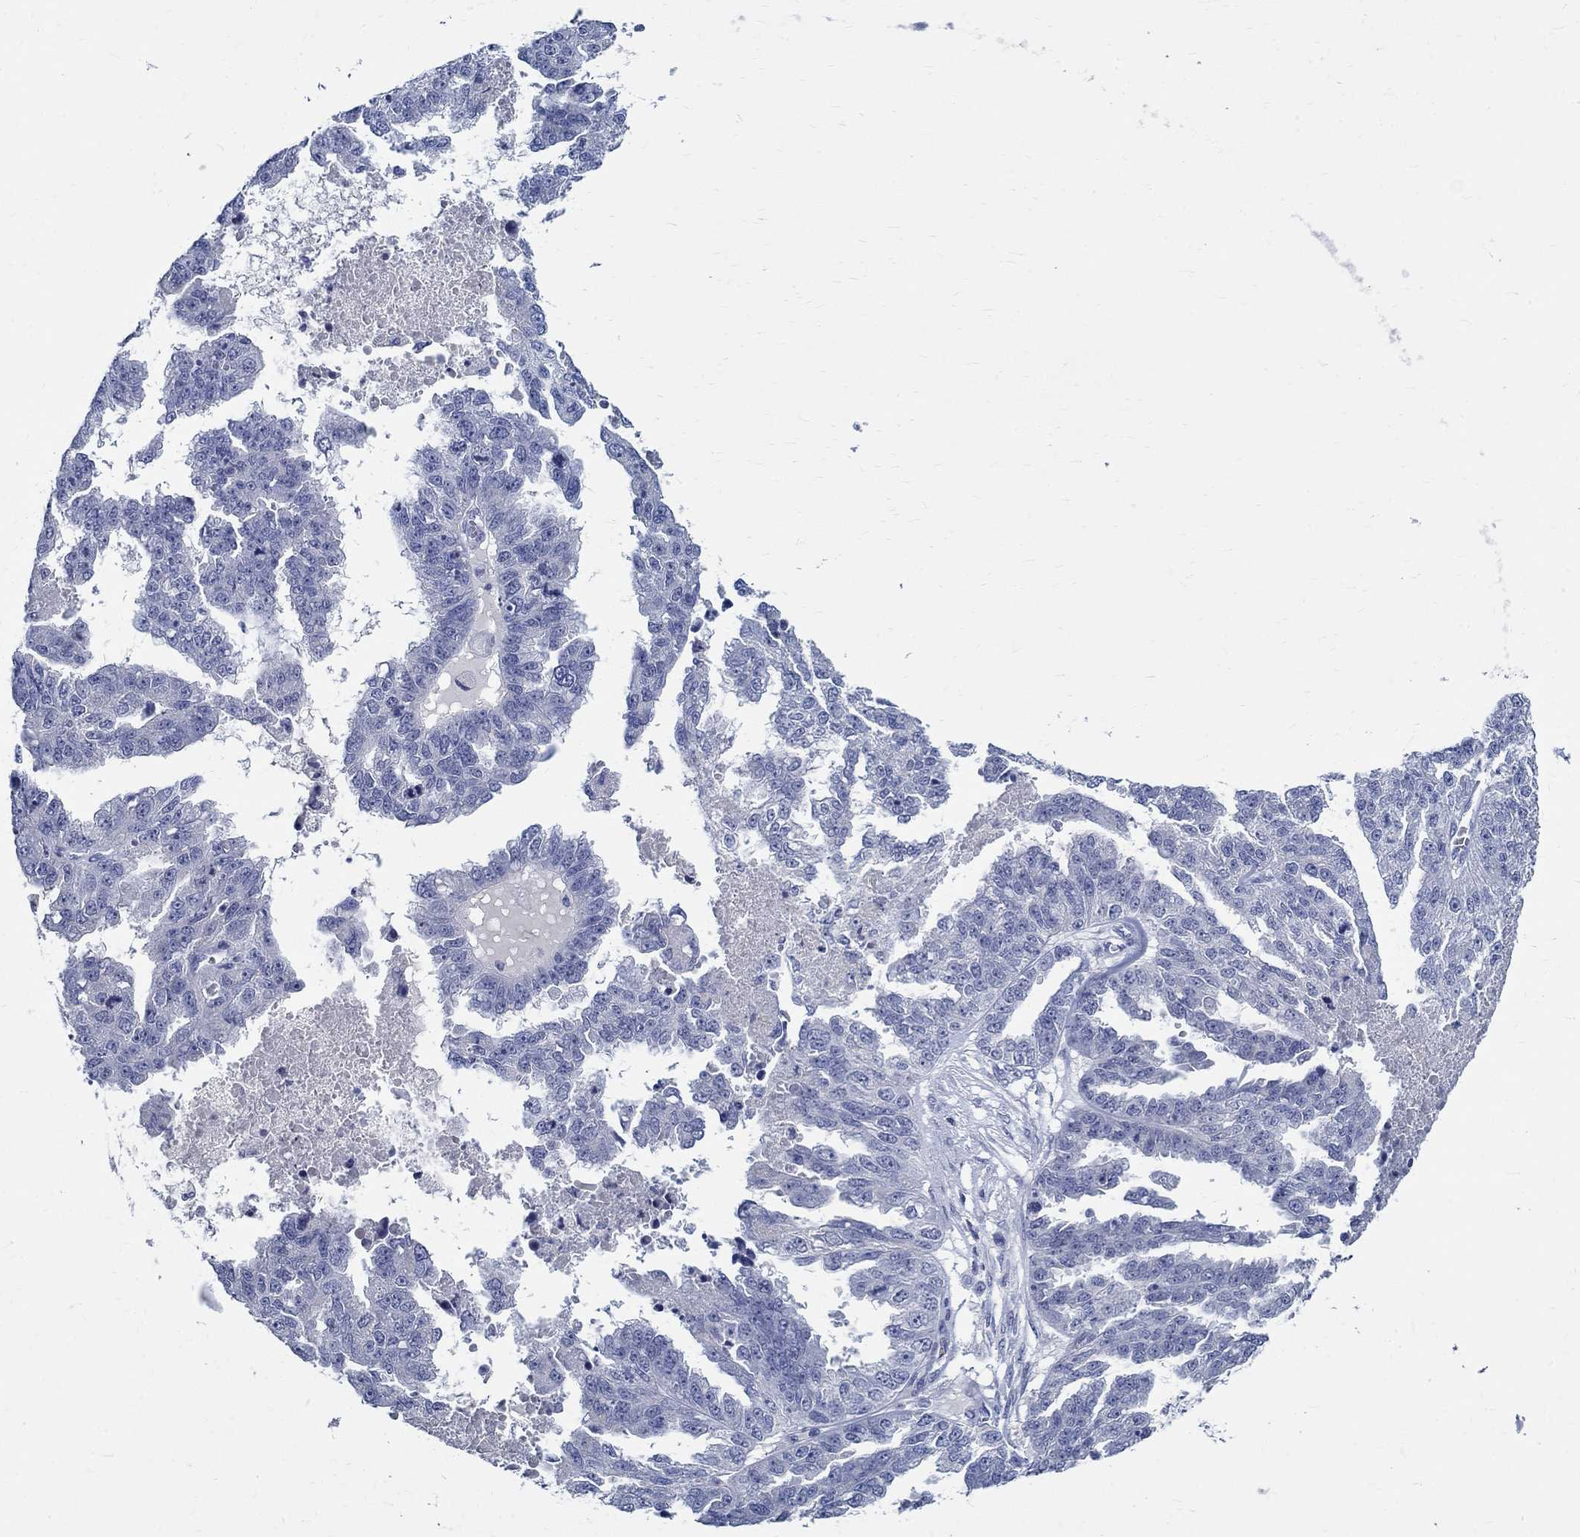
{"staining": {"intensity": "negative", "quantity": "none", "location": "none"}, "tissue": "ovarian cancer", "cell_type": "Tumor cells", "image_type": "cancer", "snomed": [{"axis": "morphology", "description": "Cystadenocarcinoma, serous, NOS"}, {"axis": "topography", "description": "Ovary"}], "caption": "Ovarian cancer (serous cystadenocarcinoma) stained for a protein using immunohistochemistry (IHC) demonstrates no expression tumor cells.", "gene": "CETN1", "patient": {"sex": "female", "age": 58}}